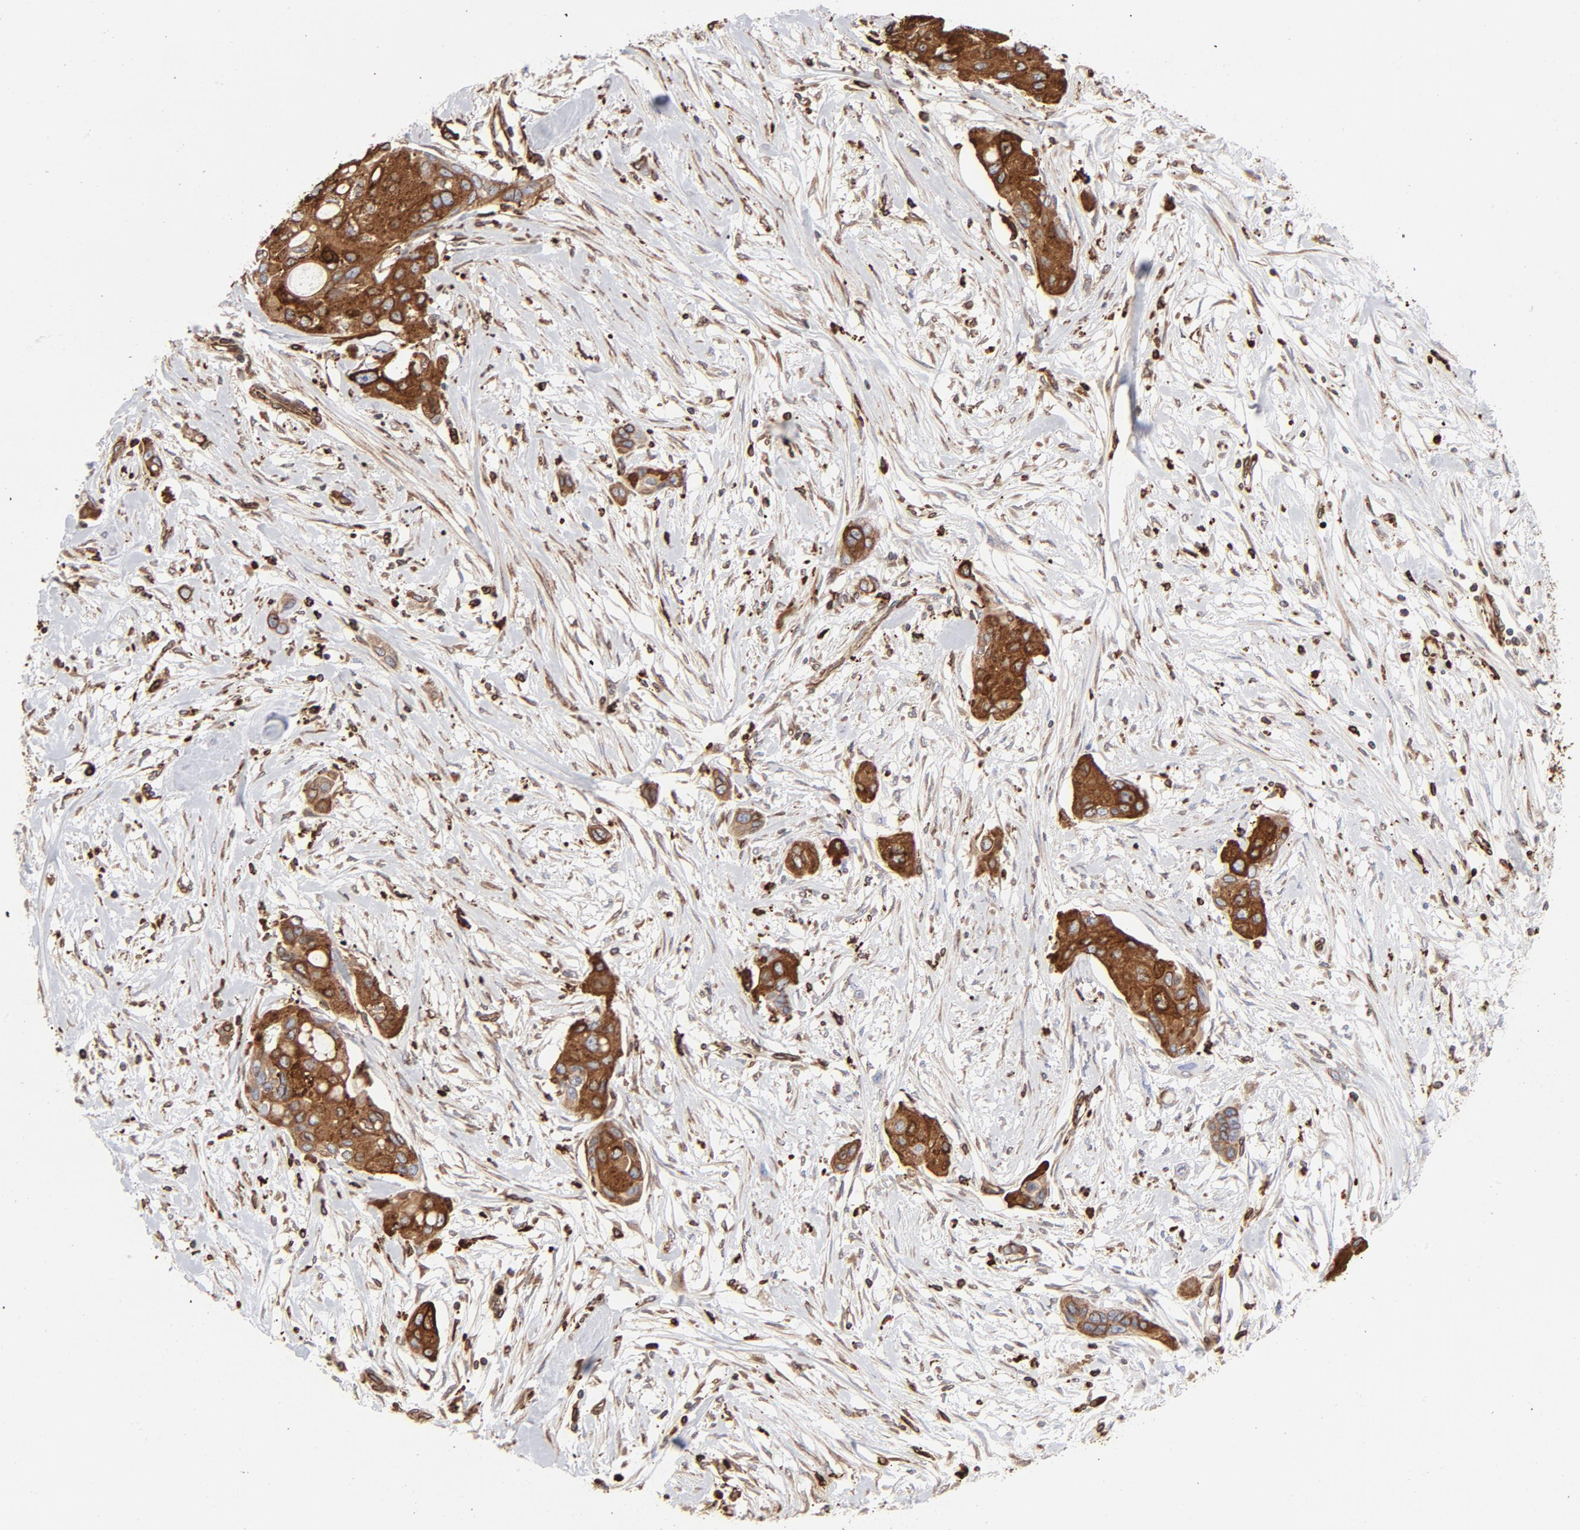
{"staining": {"intensity": "strong", "quantity": ">75%", "location": "cytoplasmic/membranous"}, "tissue": "pancreatic cancer", "cell_type": "Tumor cells", "image_type": "cancer", "snomed": [{"axis": "morphology", "description": "Adenocarcinoma, NOS"}, {"axis": "topography", "description": "Pancreas"}], "caption": "A high-resolution photomicrograph shows immunohistochemistry (IHC) staining of pancreatic cancer (adenocarcinoma), which displays strong cytoplasmic/membranous expression in approximately >75% of tumor cells.", "gene": "CANX", "patient": {"sex": "female", "age": 60}}